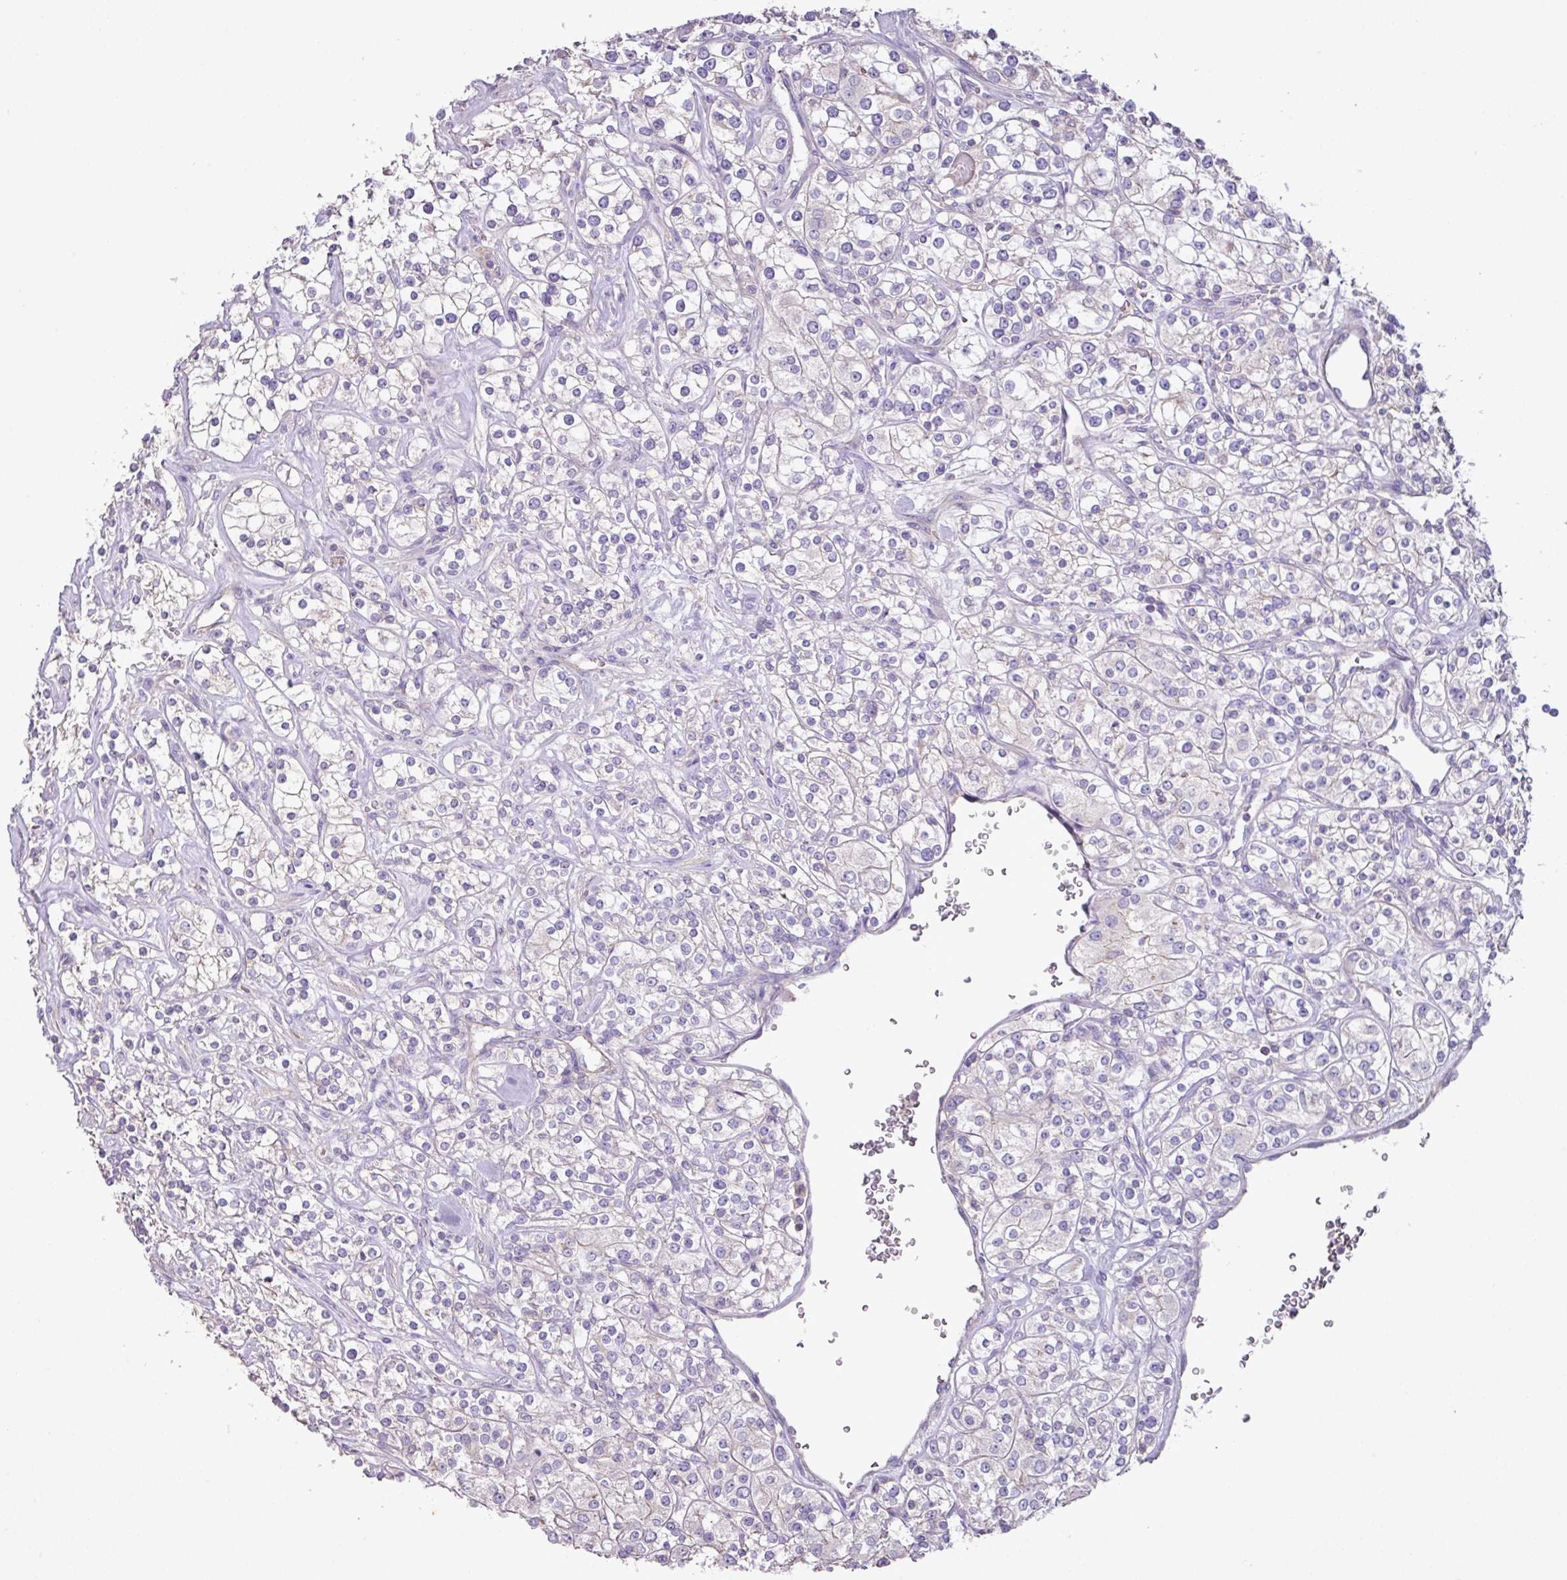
{"staining": {"intensity": "negative", "quantity": "none", "location": "none"}, "tissue": "renal cancer", "cell_type": "Tumor cells", "image_type": "cancer", "snomed": [{"axis": "morphology", "description": "Adenocarcinoma, NOS"}, {"axis": "topography", "description": "Kidney"}], "caption": "An immunohistochemistry photomicrograph of renal cancer is shown. There is no staining in tumor cells of renal cancer.", "gene": "AGR3", "patient": {"sex": "male", "age": 77}}